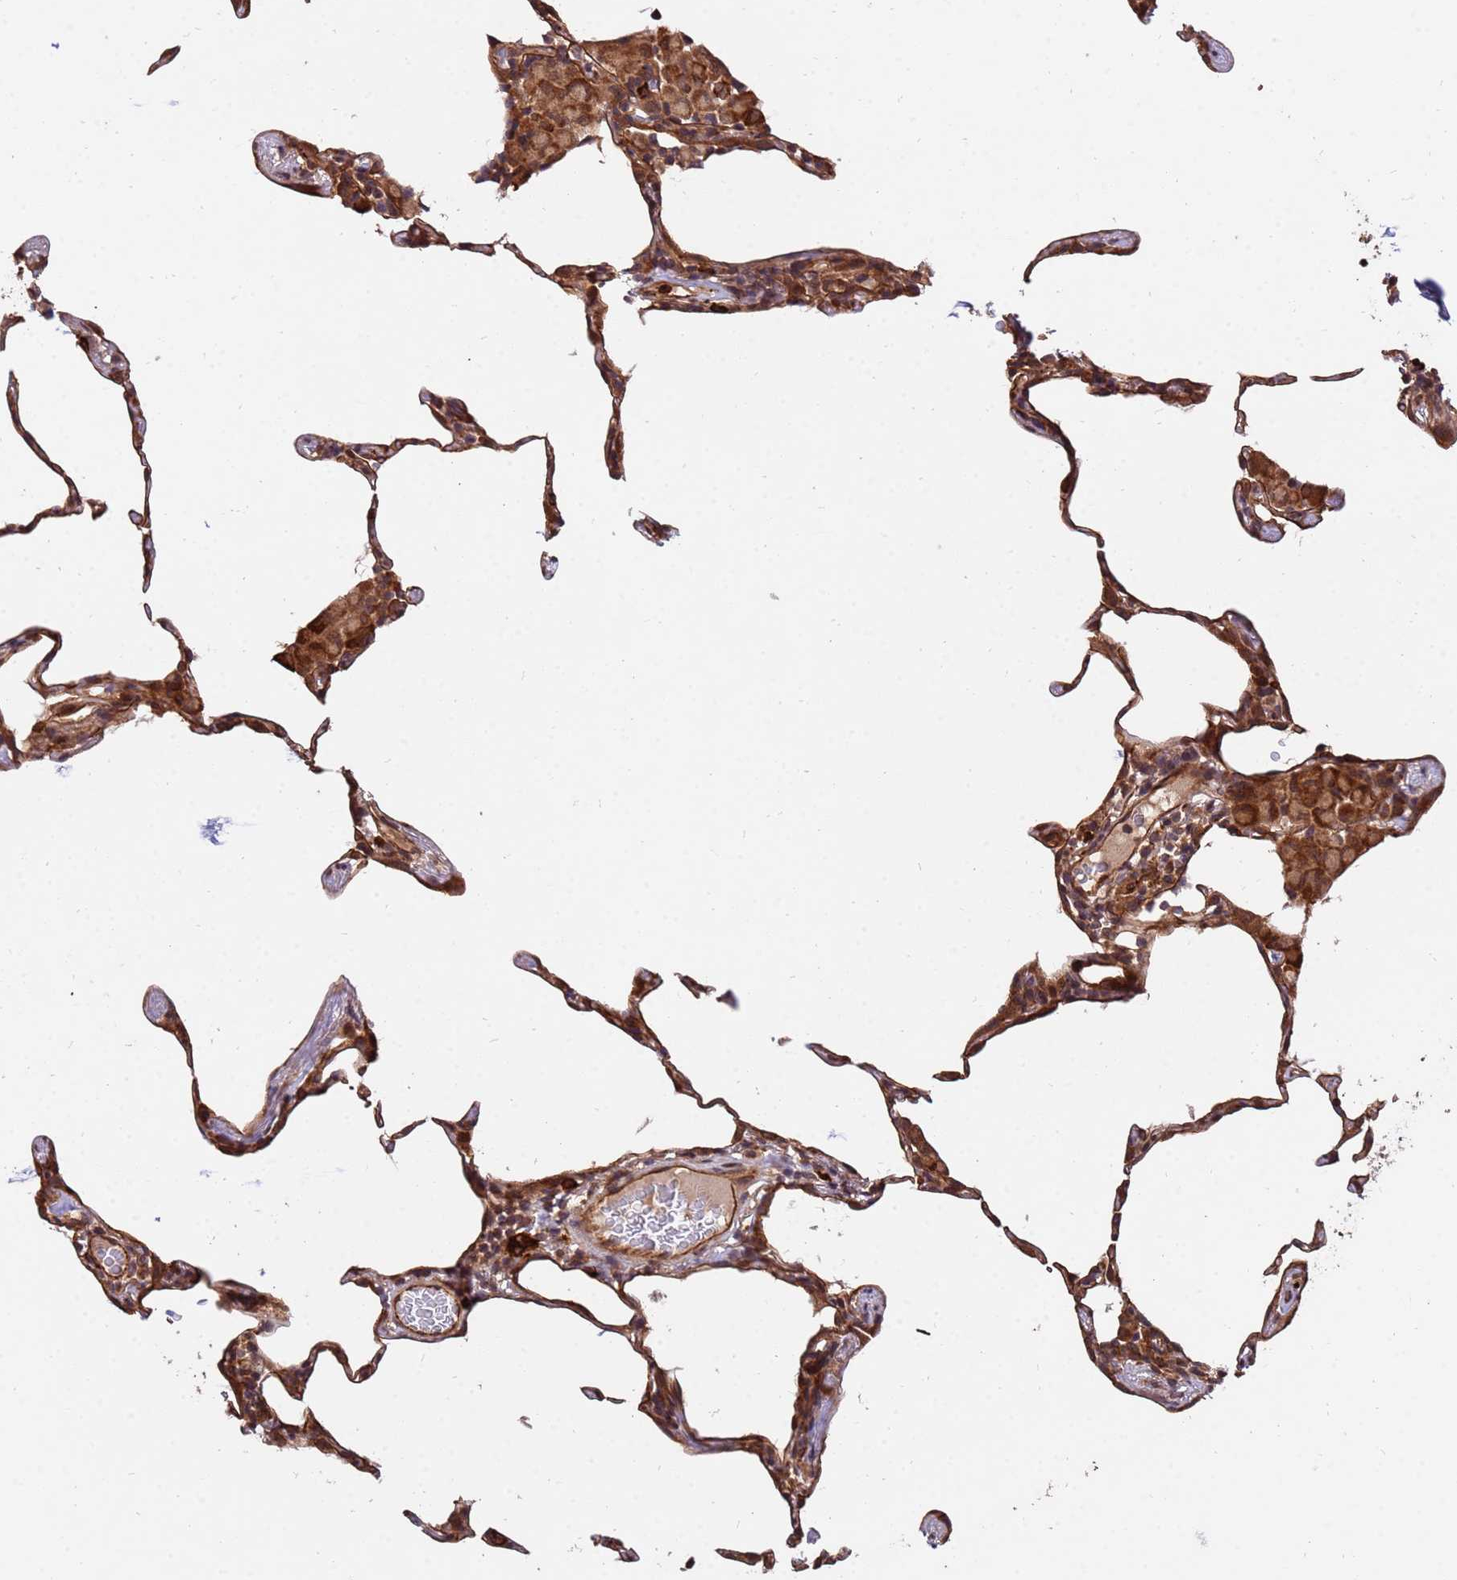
{"staining": {"intensity": "moderate", "quantity": "25%-75%", "location": "cytoplasmic/membranous"}, "tissue": "lung", "cell_type": "Alveolar cells", "image_type": "normal", "snomed": [{"axis": "morphology", "description": "Normal tissue, NOS"}, {"axis": "topography", "description": "Lung"}], "caption": "A micrograph showing moderate cytoplasmic/membranous staining in approximately 25%-75% of alveolar cells in unremarkable lung, as visualized by brown immunohistochemical staining.", "gene": "ZNF619", "patient": {"sex": "female", "age": 57}}